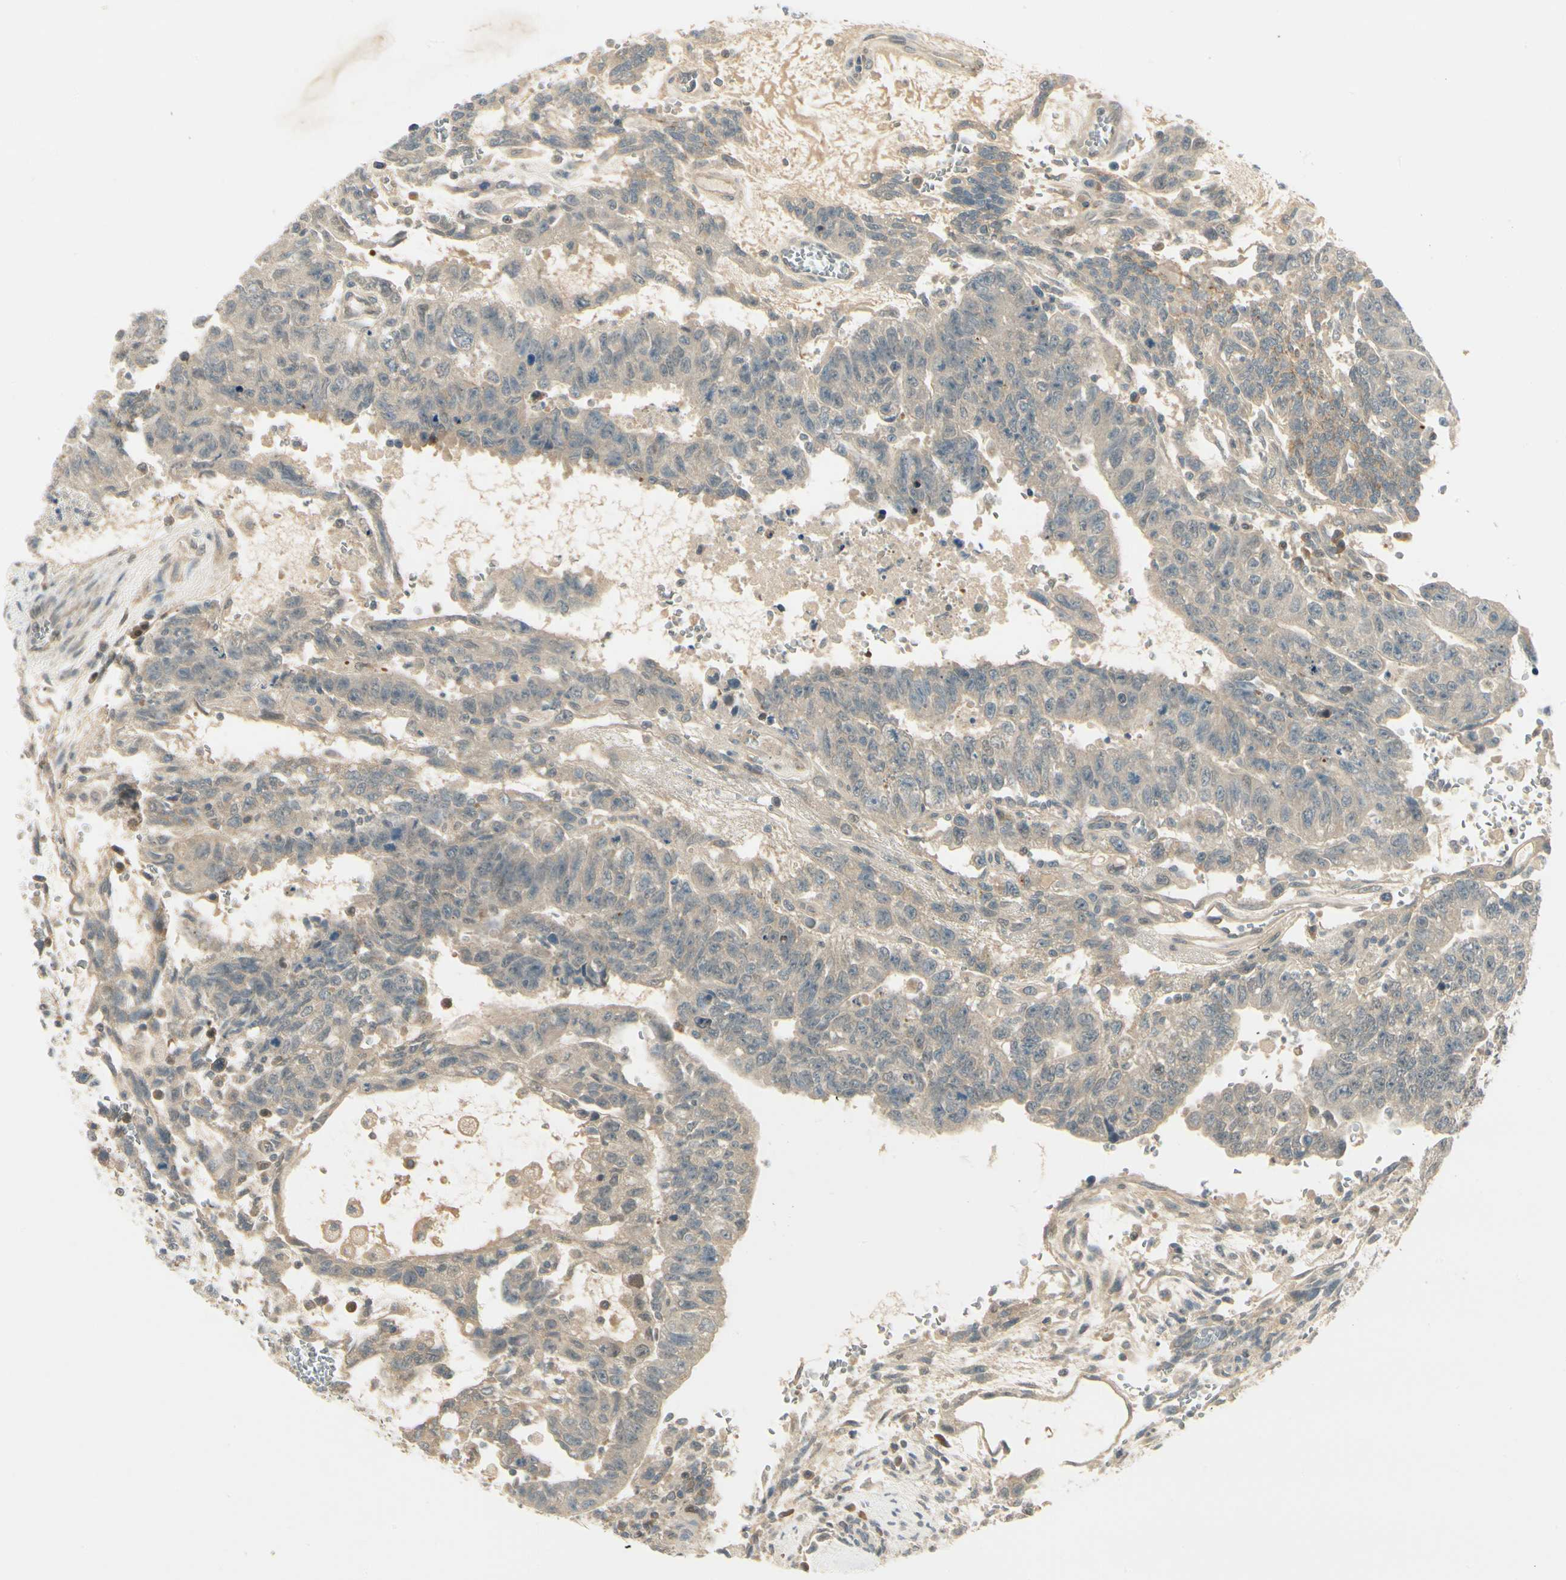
{"staining": {"intensity": "weak", "quantity": ">75%", "location": "cytoplasmic/membranous"}, "tissue": "testis cancer", "cell_type": "Tumor cells", "image_type": "cancer", "snomed": [{"axis": "morphology", "description": "Seminoma, NOS"}, {"axis": "morphology", "description": "Carcinoma, Embryonal, NOS"}, {"axis": "topography", "description": "Testis"}], "caption": "IHC (DAB (3,3'-diaminobenzidine)) staining of testis embryonal carcinoma reveals weak cytoplasmic/membranous protein positivity in approximately >75% of tumor cells.", "gene": "EPHB3", "patient": {"sex": "male", "age": 52}}